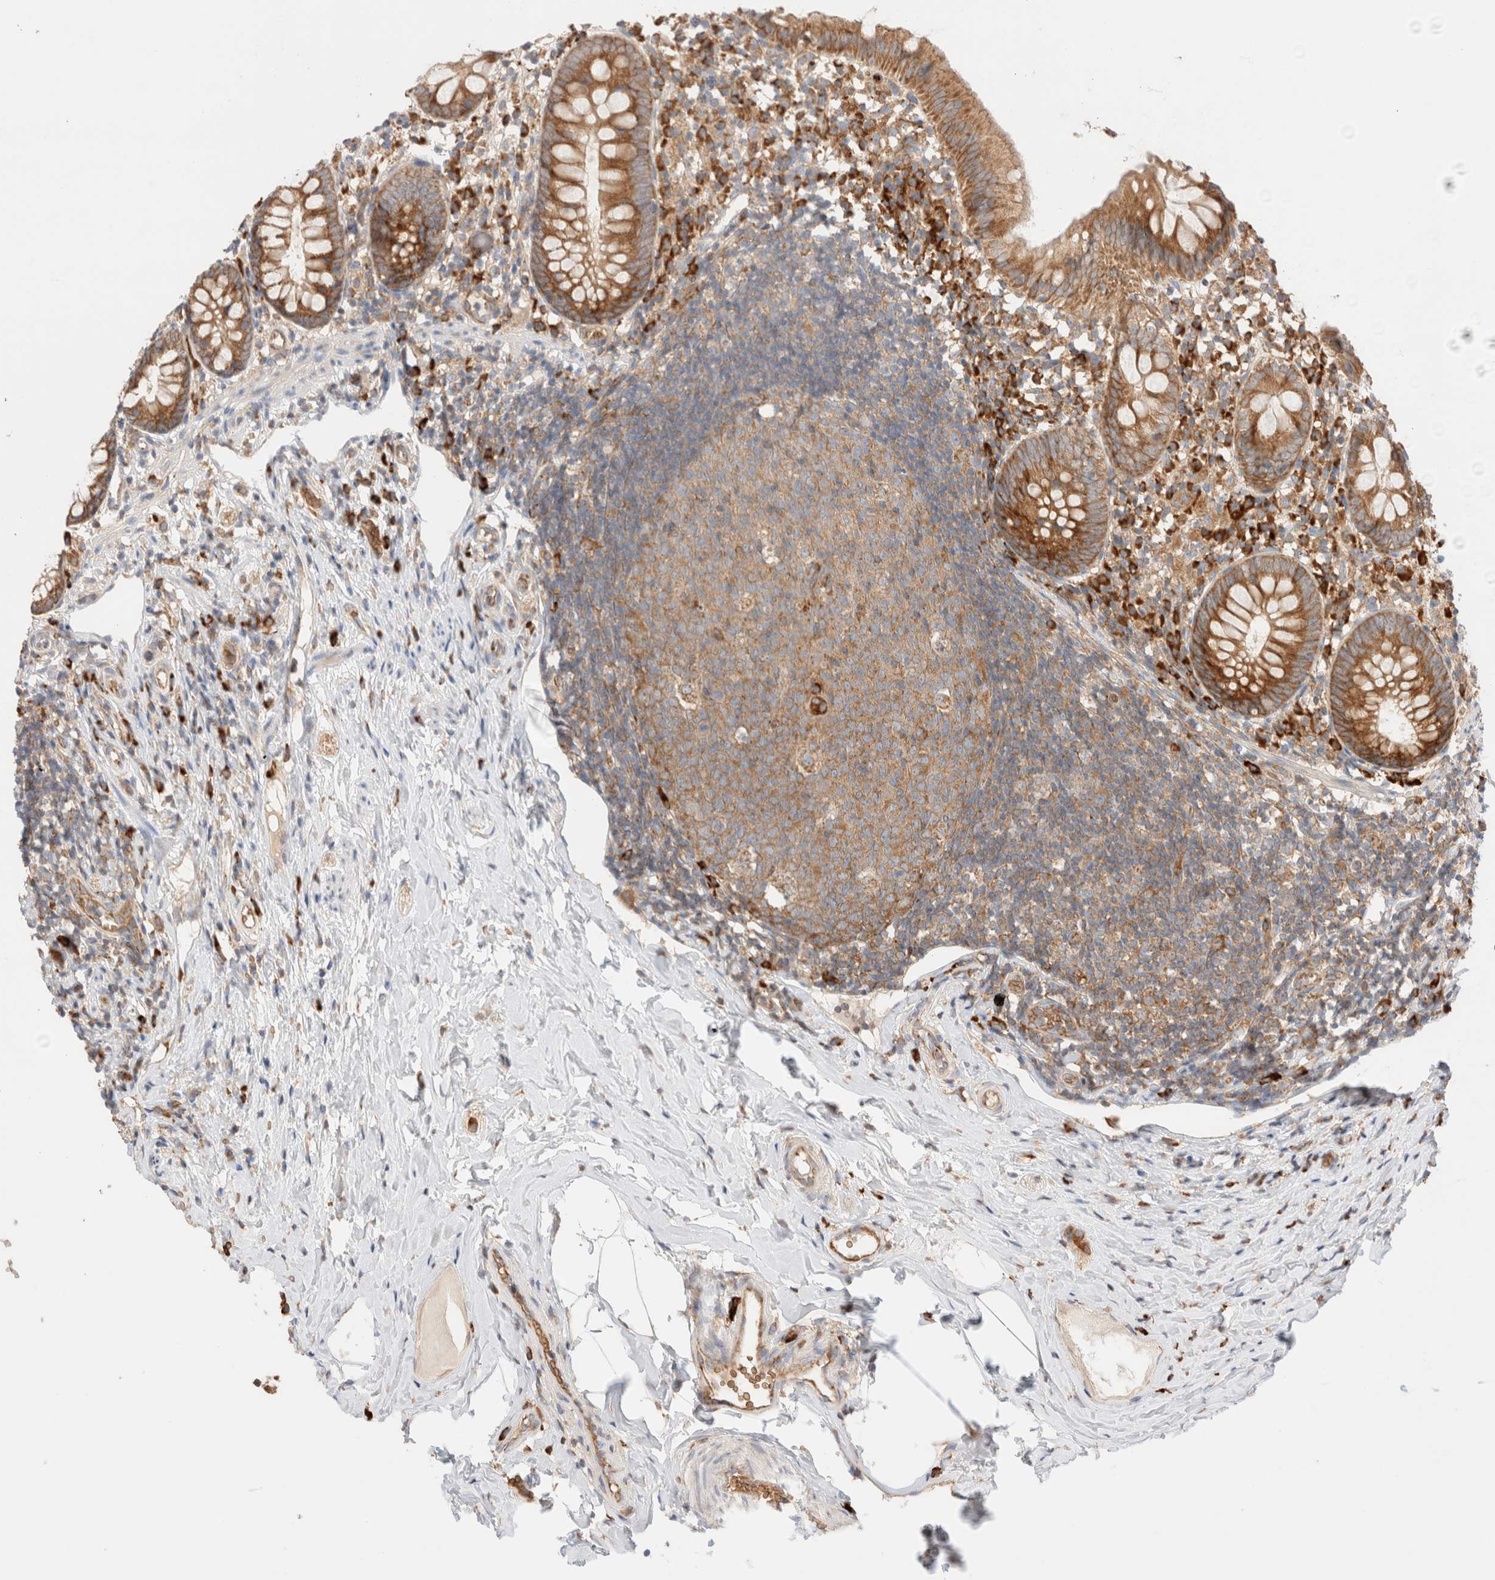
{"staining": {"intensity": "moderate", "quantity": ">75%", "location": "cytoplasmic/membranous"}, "tissue": "appendix", "cell_type": "Glandular cells", "image_type": "normal", "snomed": [{"axis": "morphology", "description": "Normal tissue, NOS"}, {"axis": "topography", "description": "Appendix"}], "caption": "DAB (3,3'-diaminobenzidine) immunohistochemical staining of normal human appendix displays moderate cytoplasmic/membranous protein positivity in approximately >75% of glandular cells.", "gene": "UTS2B", "patient": {"sex": "female", "age": 20}}